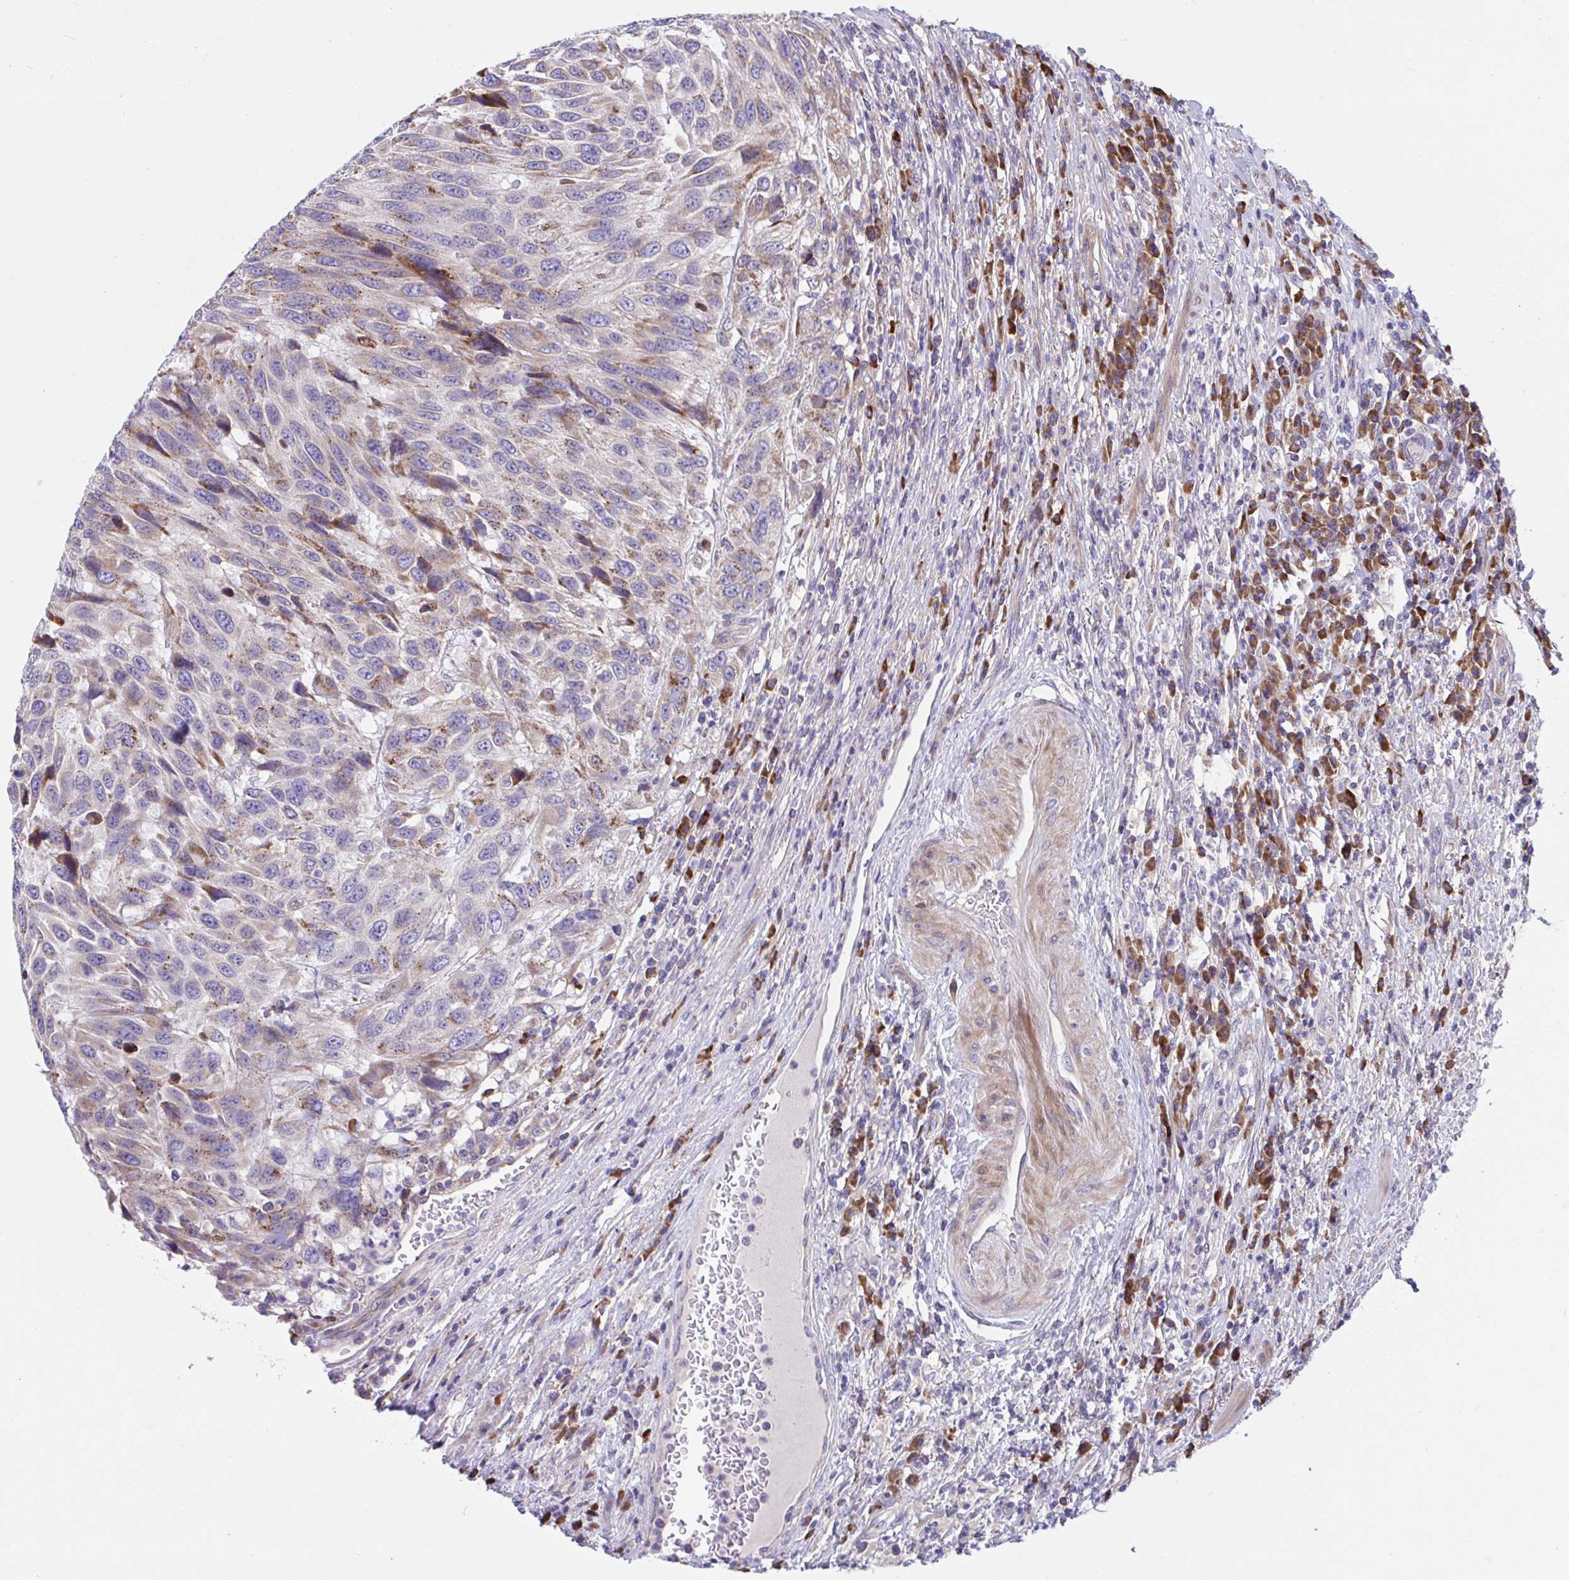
{"staining": {"intensity": "moderate", "quantity": "25%-75%", "location": "cytoplasmic/membranous"}, "tissue": "urothelial cancer", "cell_type": "Tumor cells", "image_type": "cancer", "snomed": [{"axis": "morphology", "description": "Urothelial carcinoma, High grade"}, {"axis": "topography", "description": "Urinary bladder"}], "caption": "Urothelial cancer stained with immunohistochemistry reveals moderate cytoplasmic/membranous expression in approximately 25%-75% of tumor cells.", "gene": "WBP1", "patient": {"sex": "female", "age": 70}}